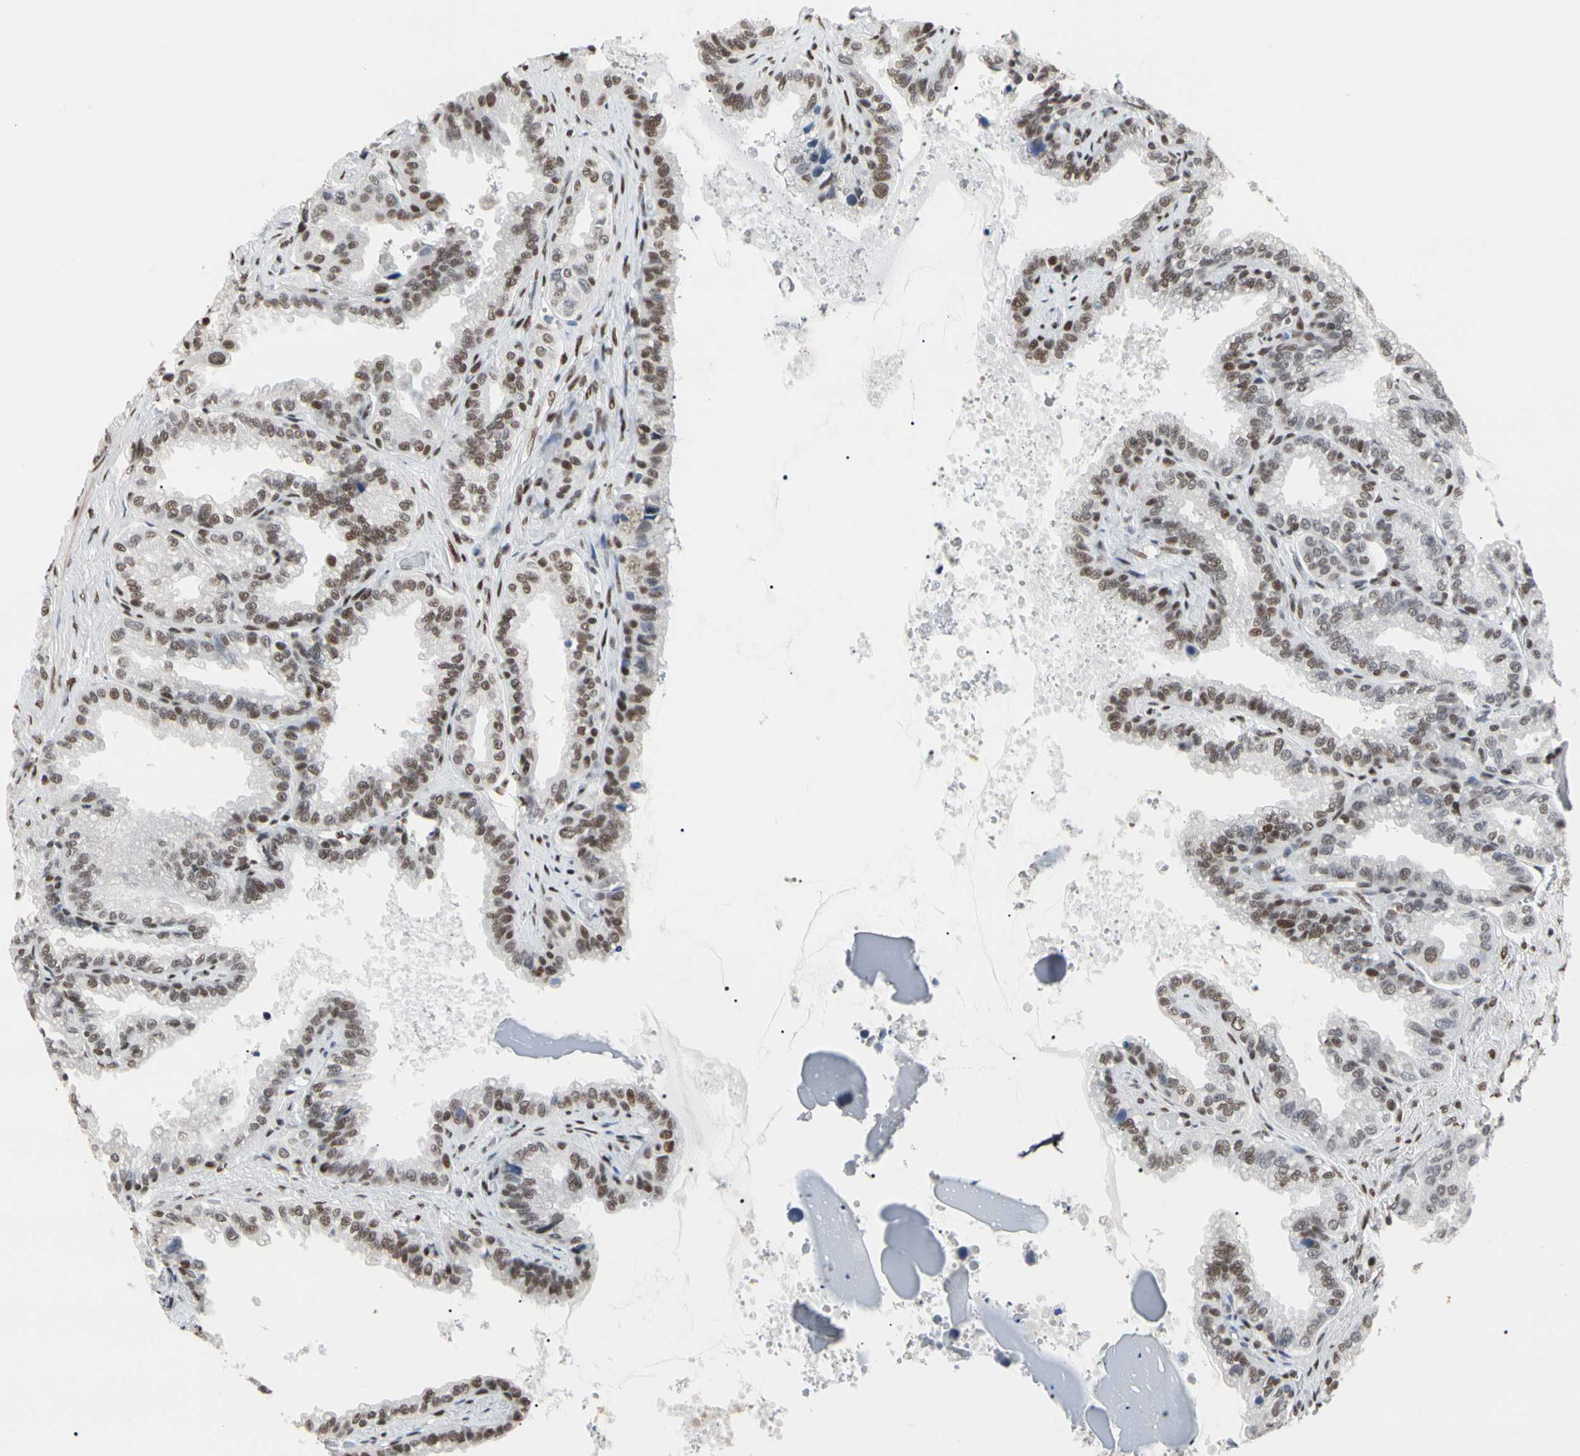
{"staining": {"intensity": "moderate", "quantity": ">75%", "location": "nuclear"}, "tissue": "seminal vesicle", "cell_type": "Glandular cells", "image_type": "normal", "snomed": [{"axis": "morphology", "description": "Normal tissue, NOS"}, {"axis": "topography", "description": "Seminal veicle"}], "caption": "An immunohistochemistry (IHC) histopathology image of normal tissue is shown. Protein staining in brown labels moderate nuclear positivity in seminal vesicle within glandular cells.", "gene": "FAM98B", "patient": {"sex": "male", "age": 46}}